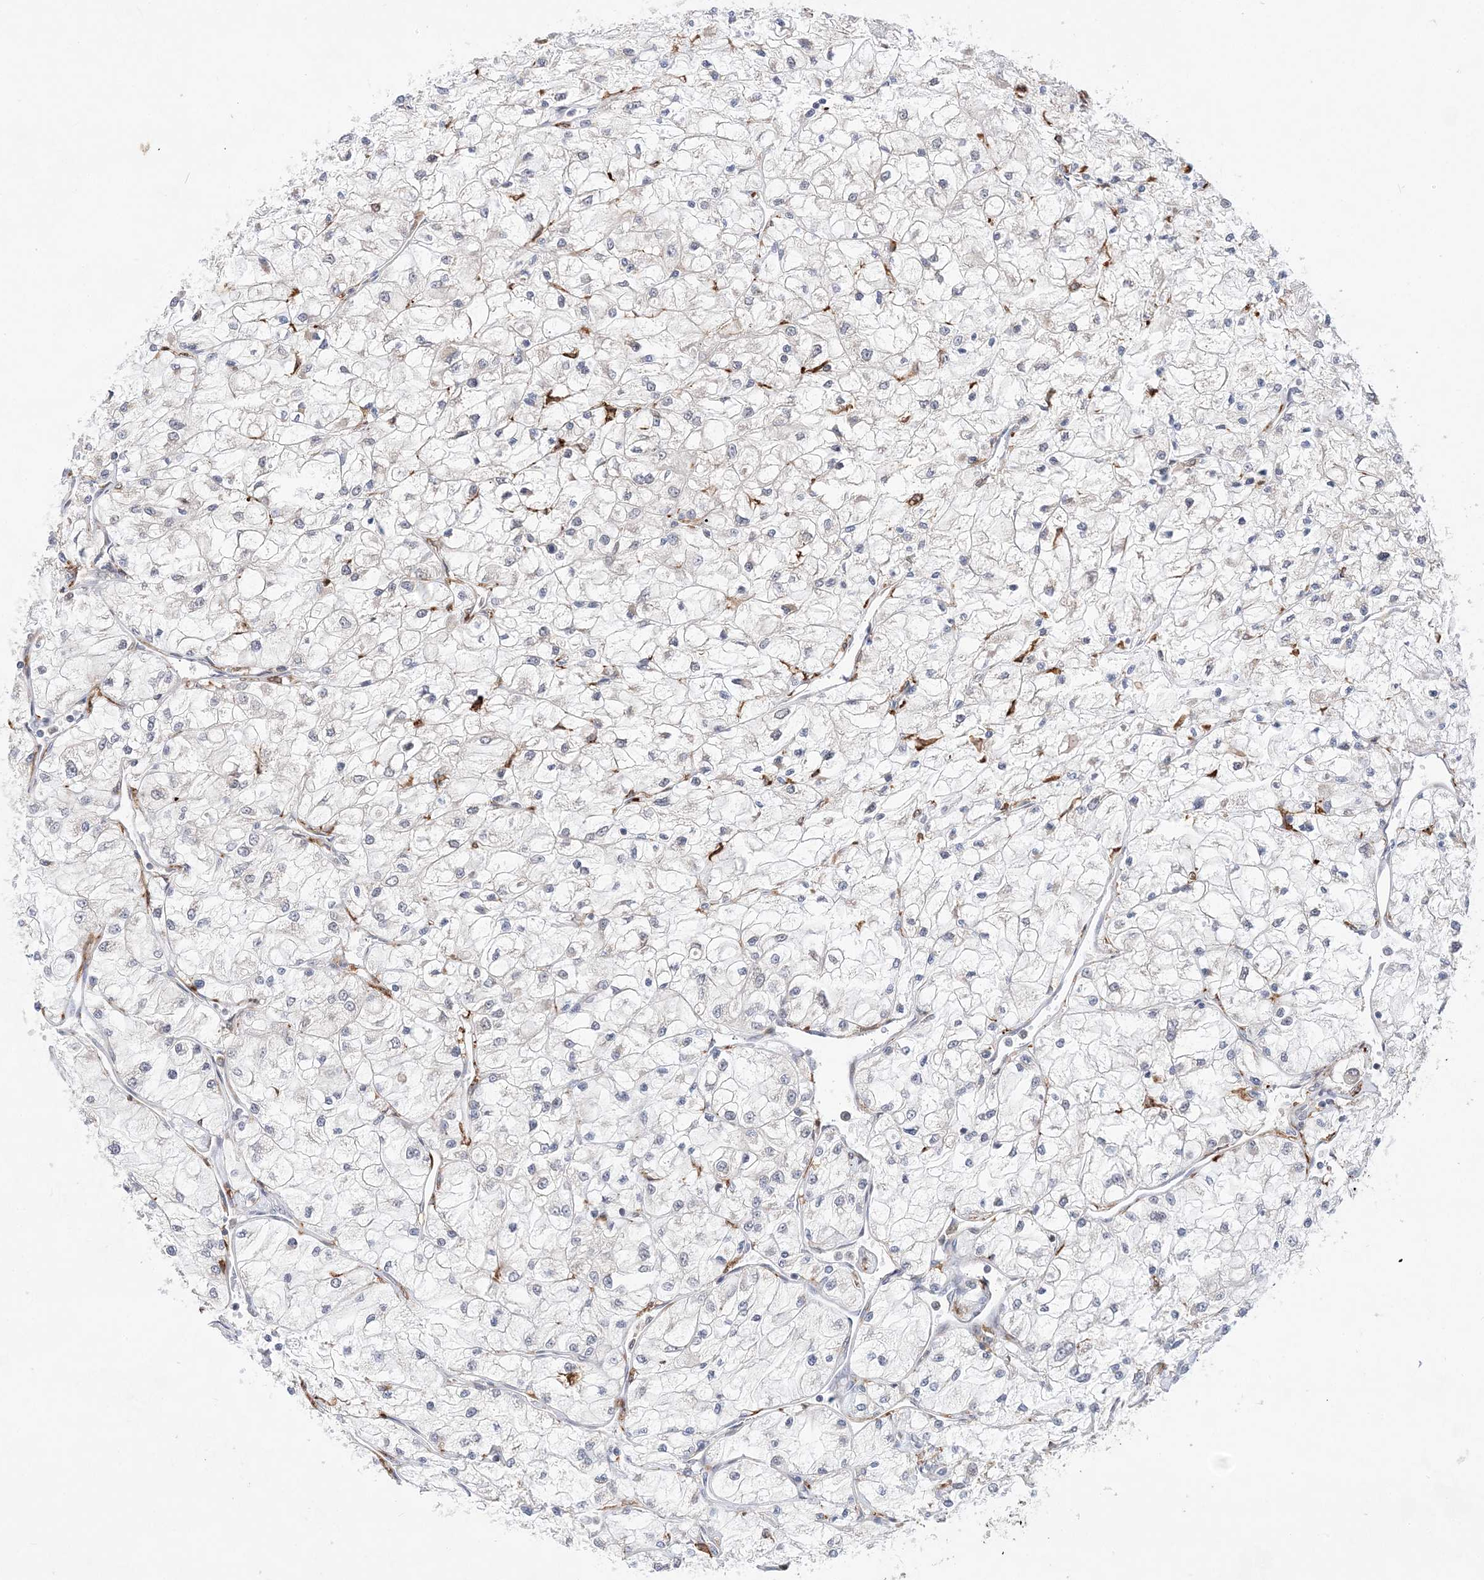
{"staining": {"intensity": "negative", "quantity": "none", "location": "none"}, "tissue": "renal cancer", "cell_type": "Tumor cells", "image_type": "cancer", "snomed": [{"axis": "morphology", "description": "Adenocarcinoma, NOS"}, {"axis": "topography", "description": "Kidney"}], "caption": "This is an immunohistochemistry (IHC) micrograph of human renal cancer. There is no expression in tumor cells.", "gene": "ANAPC15", "patient": {"sex": "male", "age": 80}}